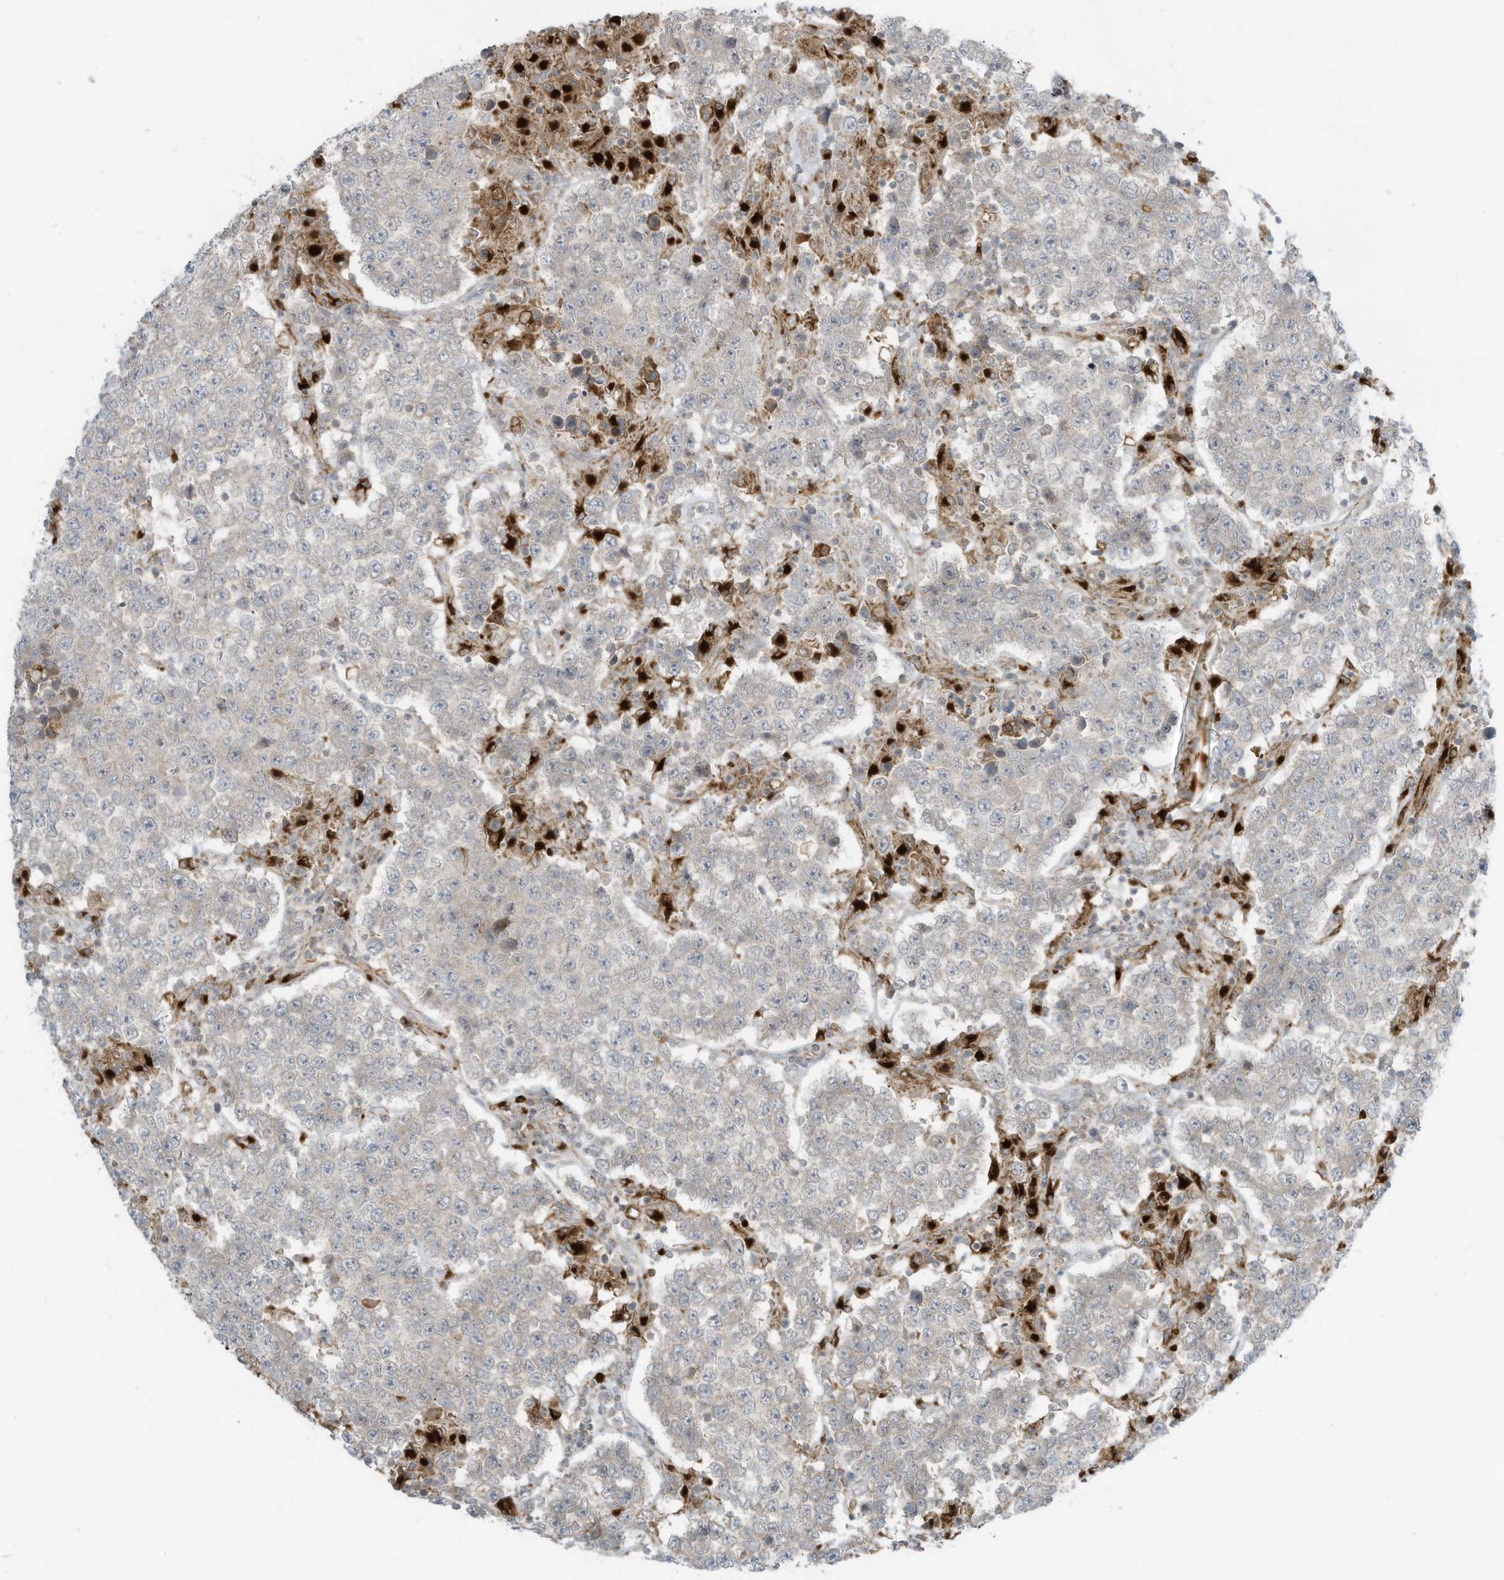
{"staining": {"intensity": "negative", "quantity": "none", "location": "none"}, "tissue": "testis cancer", "cell_type": "Tumor cells", "image_type": "cancer", "snomed": [{"axis": "morphology", "description": "Normal tissue, NOS"}, {"axis": "morphology", "description": "Urothelial carcinoma, High grade"}, {"axis": "morphology", "description": "Seminoma, NOS"}, {"axis": "morphology", "description": "Carcinoma, Embryonal, NOS"}, {"axis": "topography", "description": "Urinary bladder"}, {"axis": "topography", "description": "Testis"}], "caption": "Immunohistochemistry (IHC) of human embryonal carcinoma (testis) exhibits no staining in tumor cells. (DAB immunohistochemistry (IHC) visualized using brightfield microscopy, high magnification).", "gene": "DZIP3", "patient": {"sex": "male", "age": 41}}